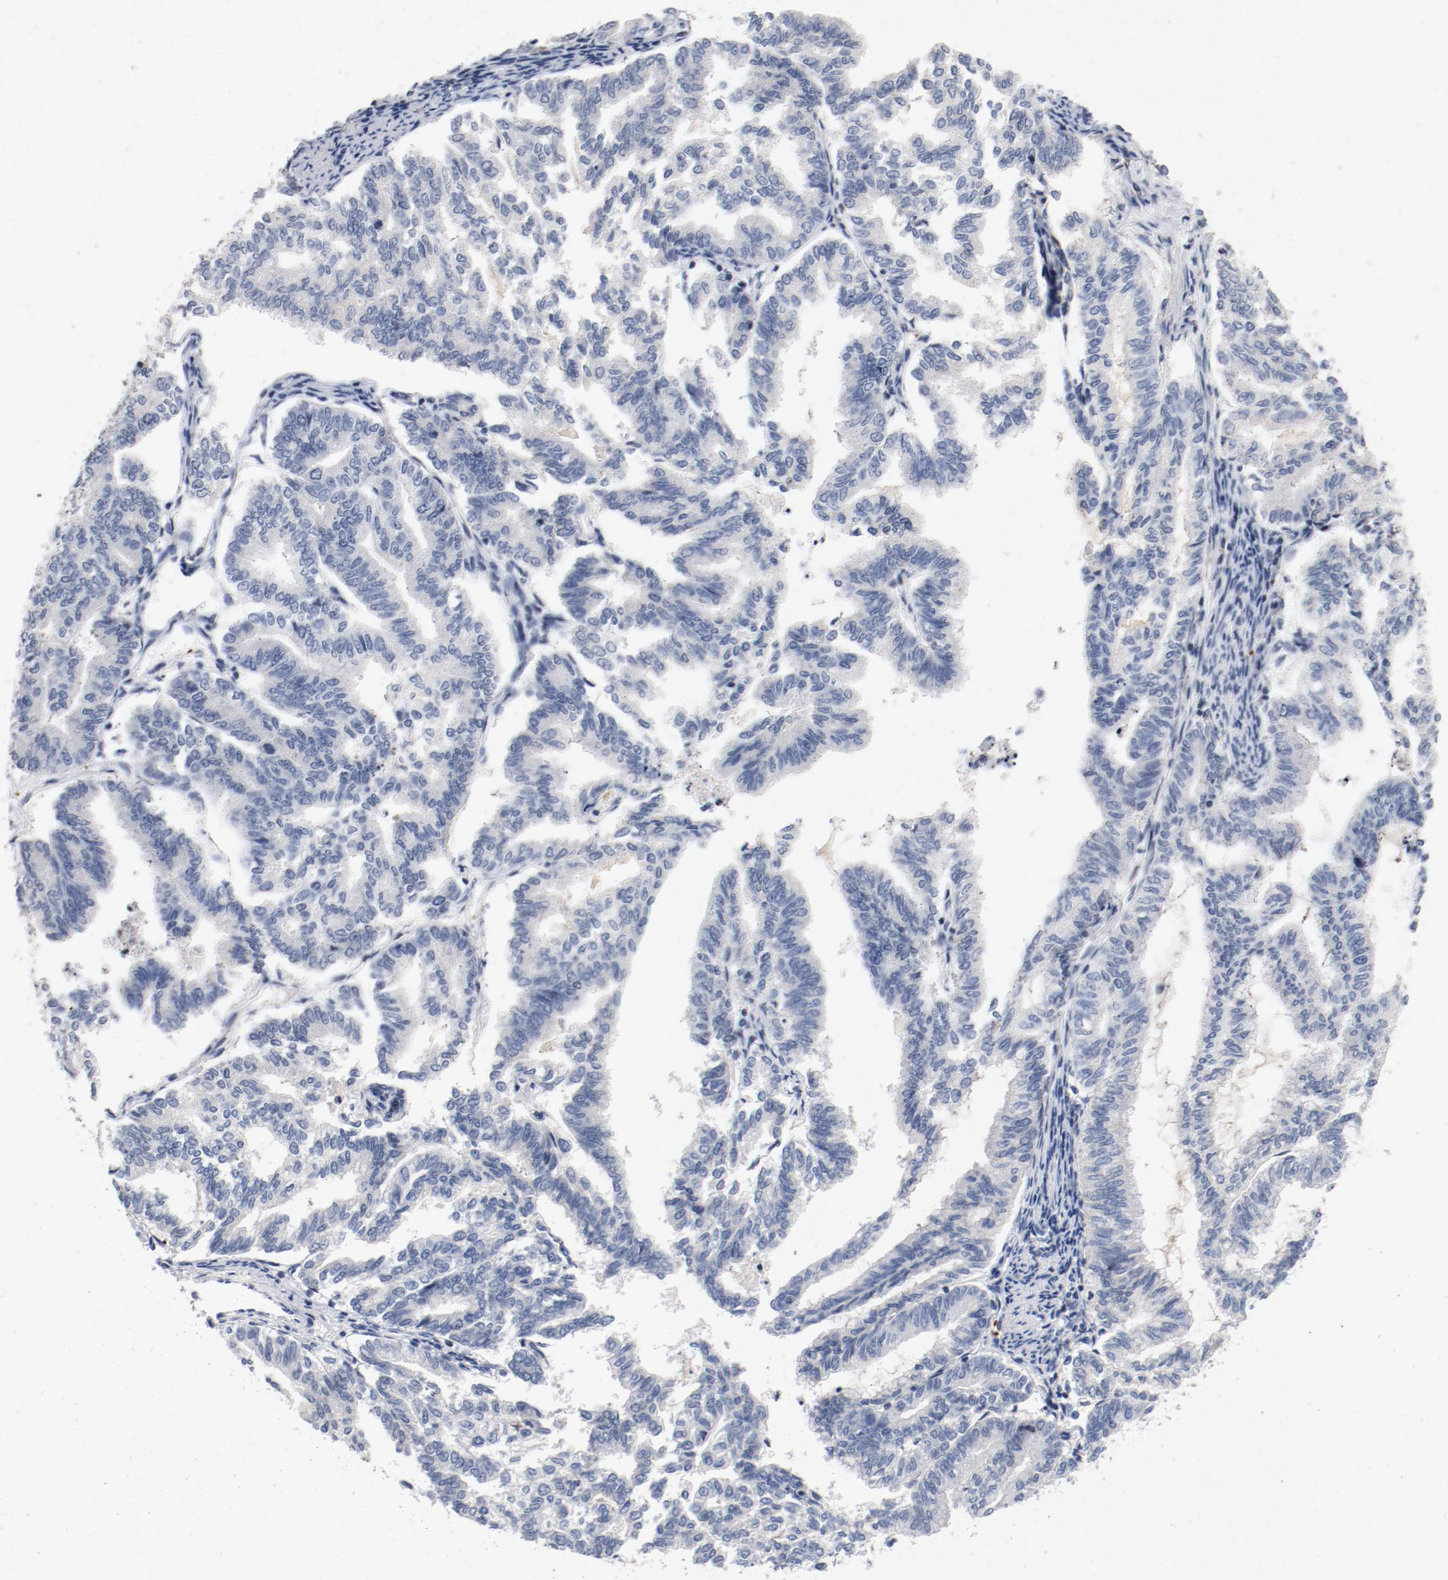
{"staining": {"intensity": "negative", "quantity": "none", "location": "none"}, "tissue": "endometrial cancer", "cell_type": "Tumor cells", "image_type": "cancer", "snomed": [{"axis": "morphology", "description": "Adenocarcinoma, NOS"}, {"axis": "topography", "description": "Endometrium"}], "caption": "Immunohistochemical staining of human endometrial cancer shows no significant staining in tumor cells. Nuclei are stained in blue.", "gene": "PIM1", "patient": {"sex": "female", "age": 79}}